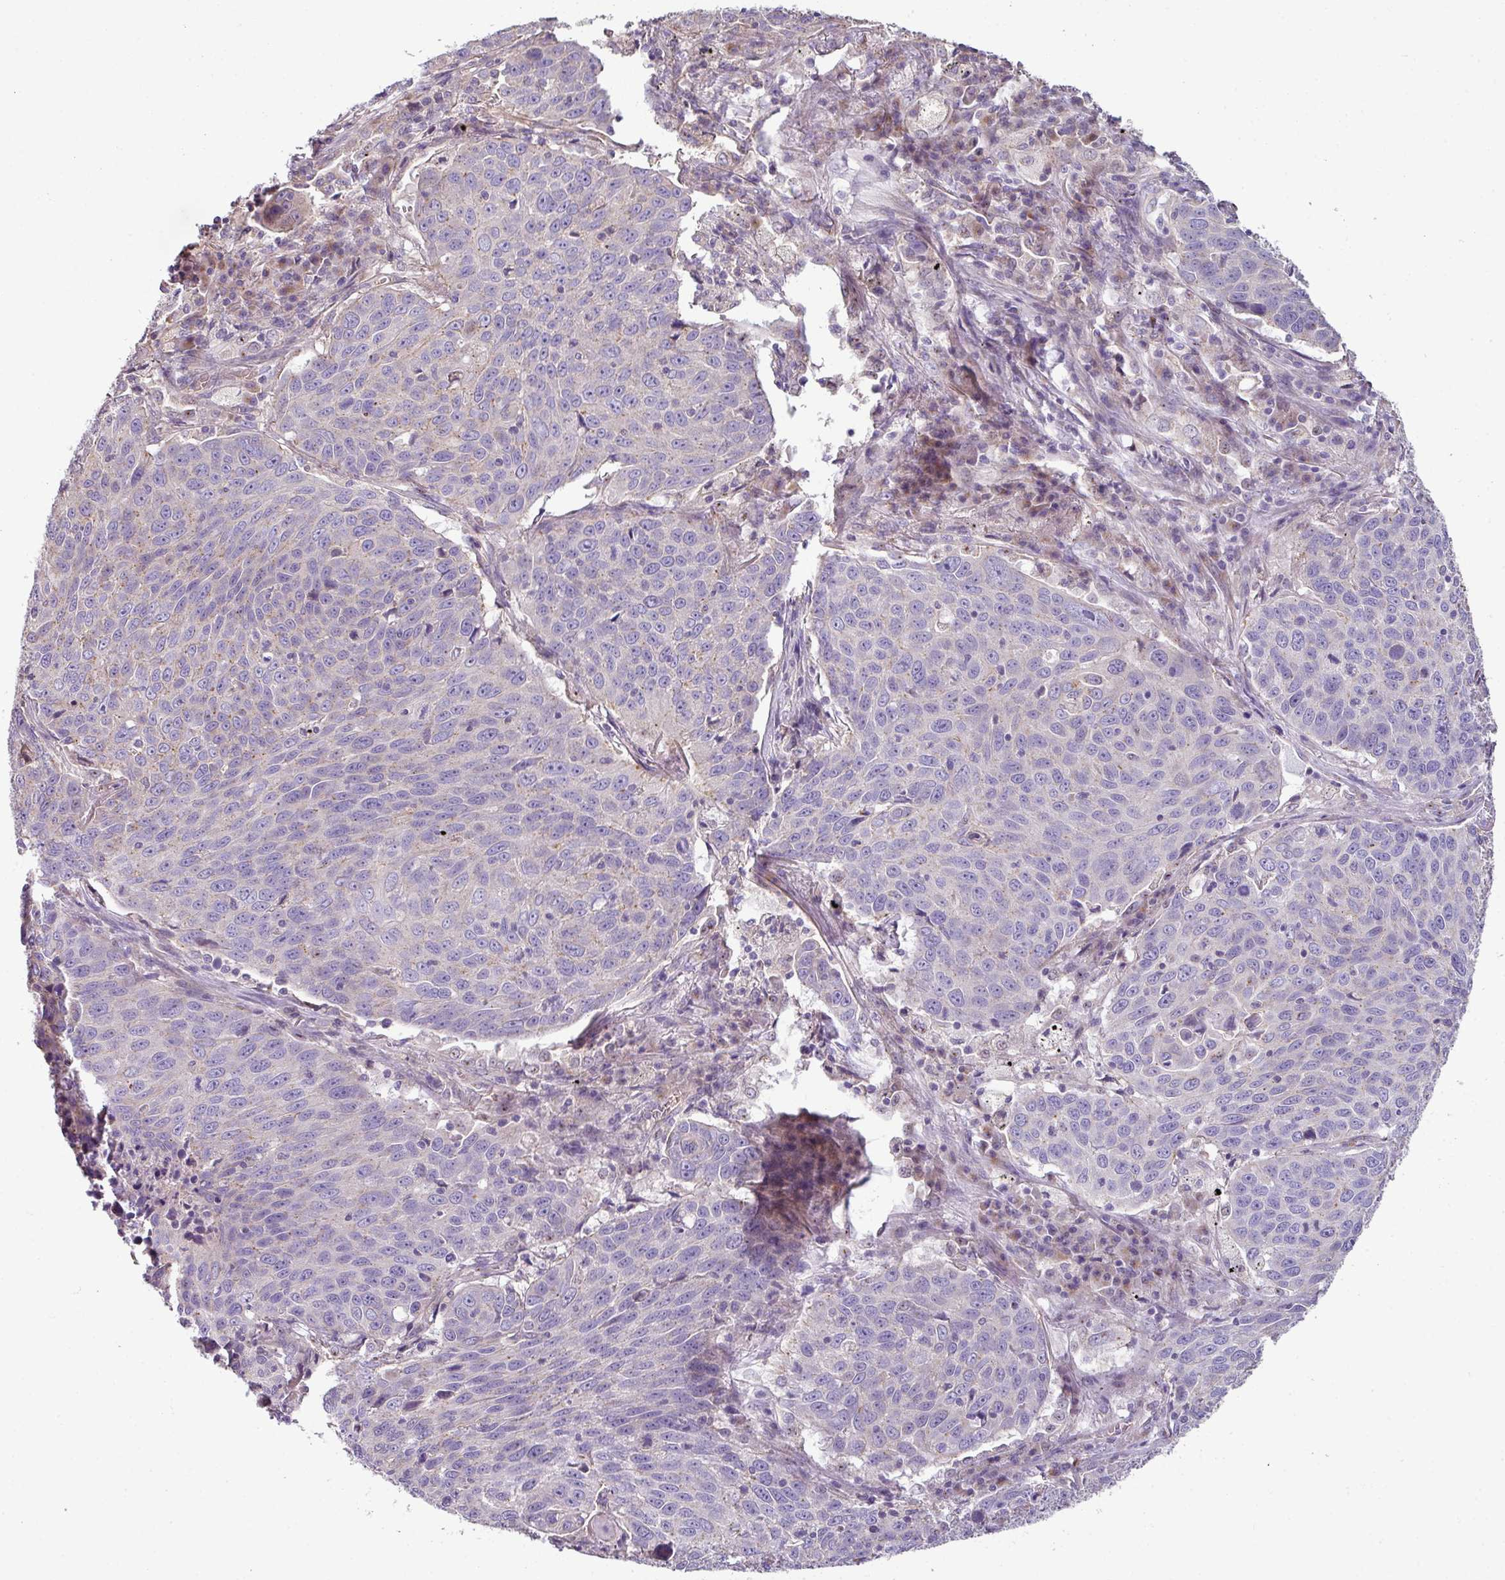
{"staining": {"intensity": "negative", "quantity": "none", "location": "none"}, "tissue": "lung cancer", "cell_type": "Tumor cells", "image_type": "cancer", "snomed": [{"axis": "morphology", "description": "Squamous cell carcinoma, NOS"}, {"axis": "topography", "description": "Lung"}], "caption": "DAB immunohistochemical staining of lung squamous cell carcinoma displays no significant positivity in tumor cells.", "gene": "LRRC9", "patient": {"sex": "male", "age": 78}}